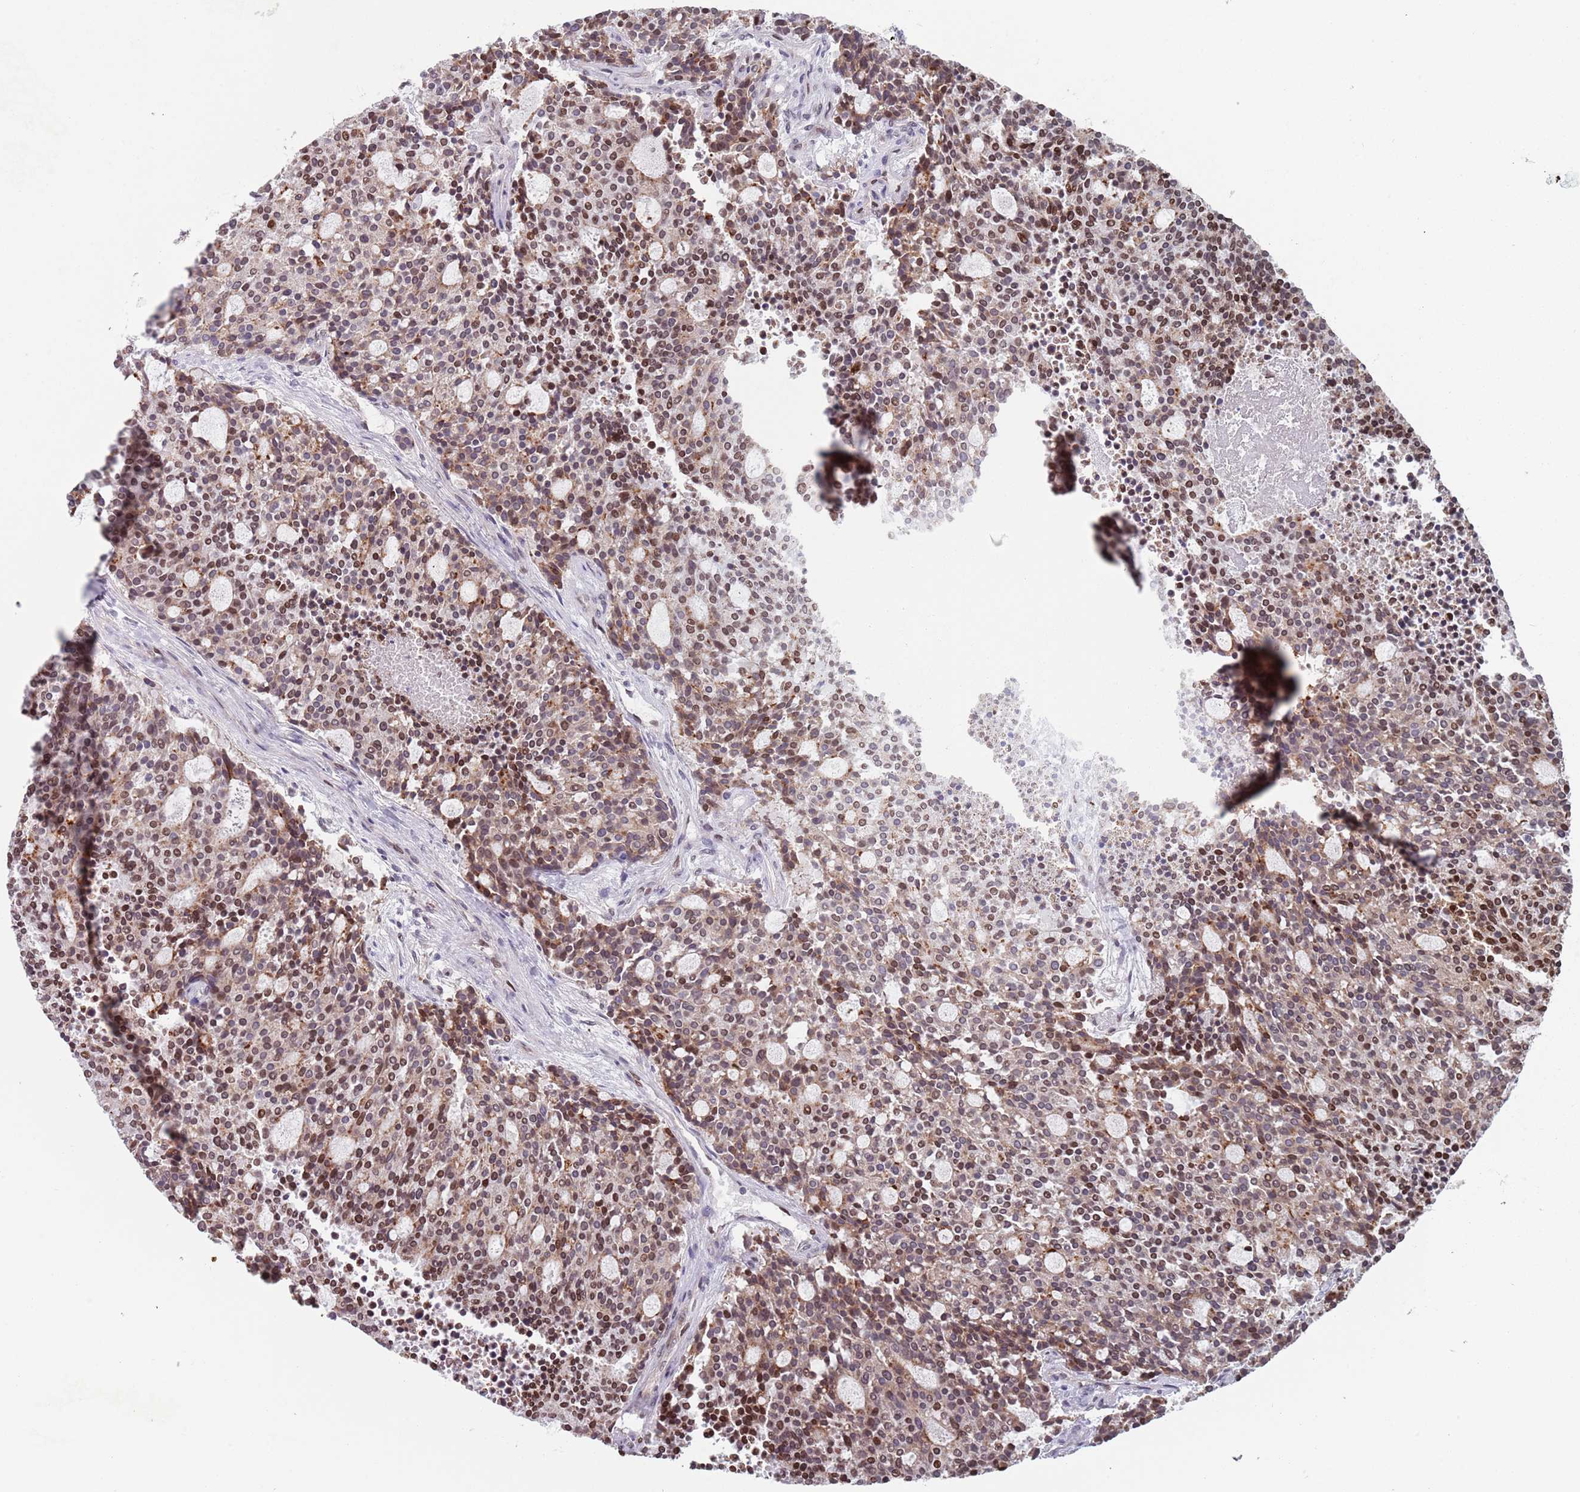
{"staining": {"intensity": "moderate", "quantity": ">75%", "location": "cytoplasmic/membranous,nuclear"}, "tissue": "carcinoid", "cell_type": "Tumor cells", "image_type": "cancer", "snomed": [{"axis": "morphology", "description": "Carcinoid, malignant, NOS"}, {"axis": "topography", "description": "Pancreas"}], "caption": "Tumor cells exhibit medium levels of moderate cytoplasmic/membranous and nuclear expression in about >75% of cells in human carcinoid.", "gene": "MFSD12", "patient": {"sex": "female", "age": 54}}